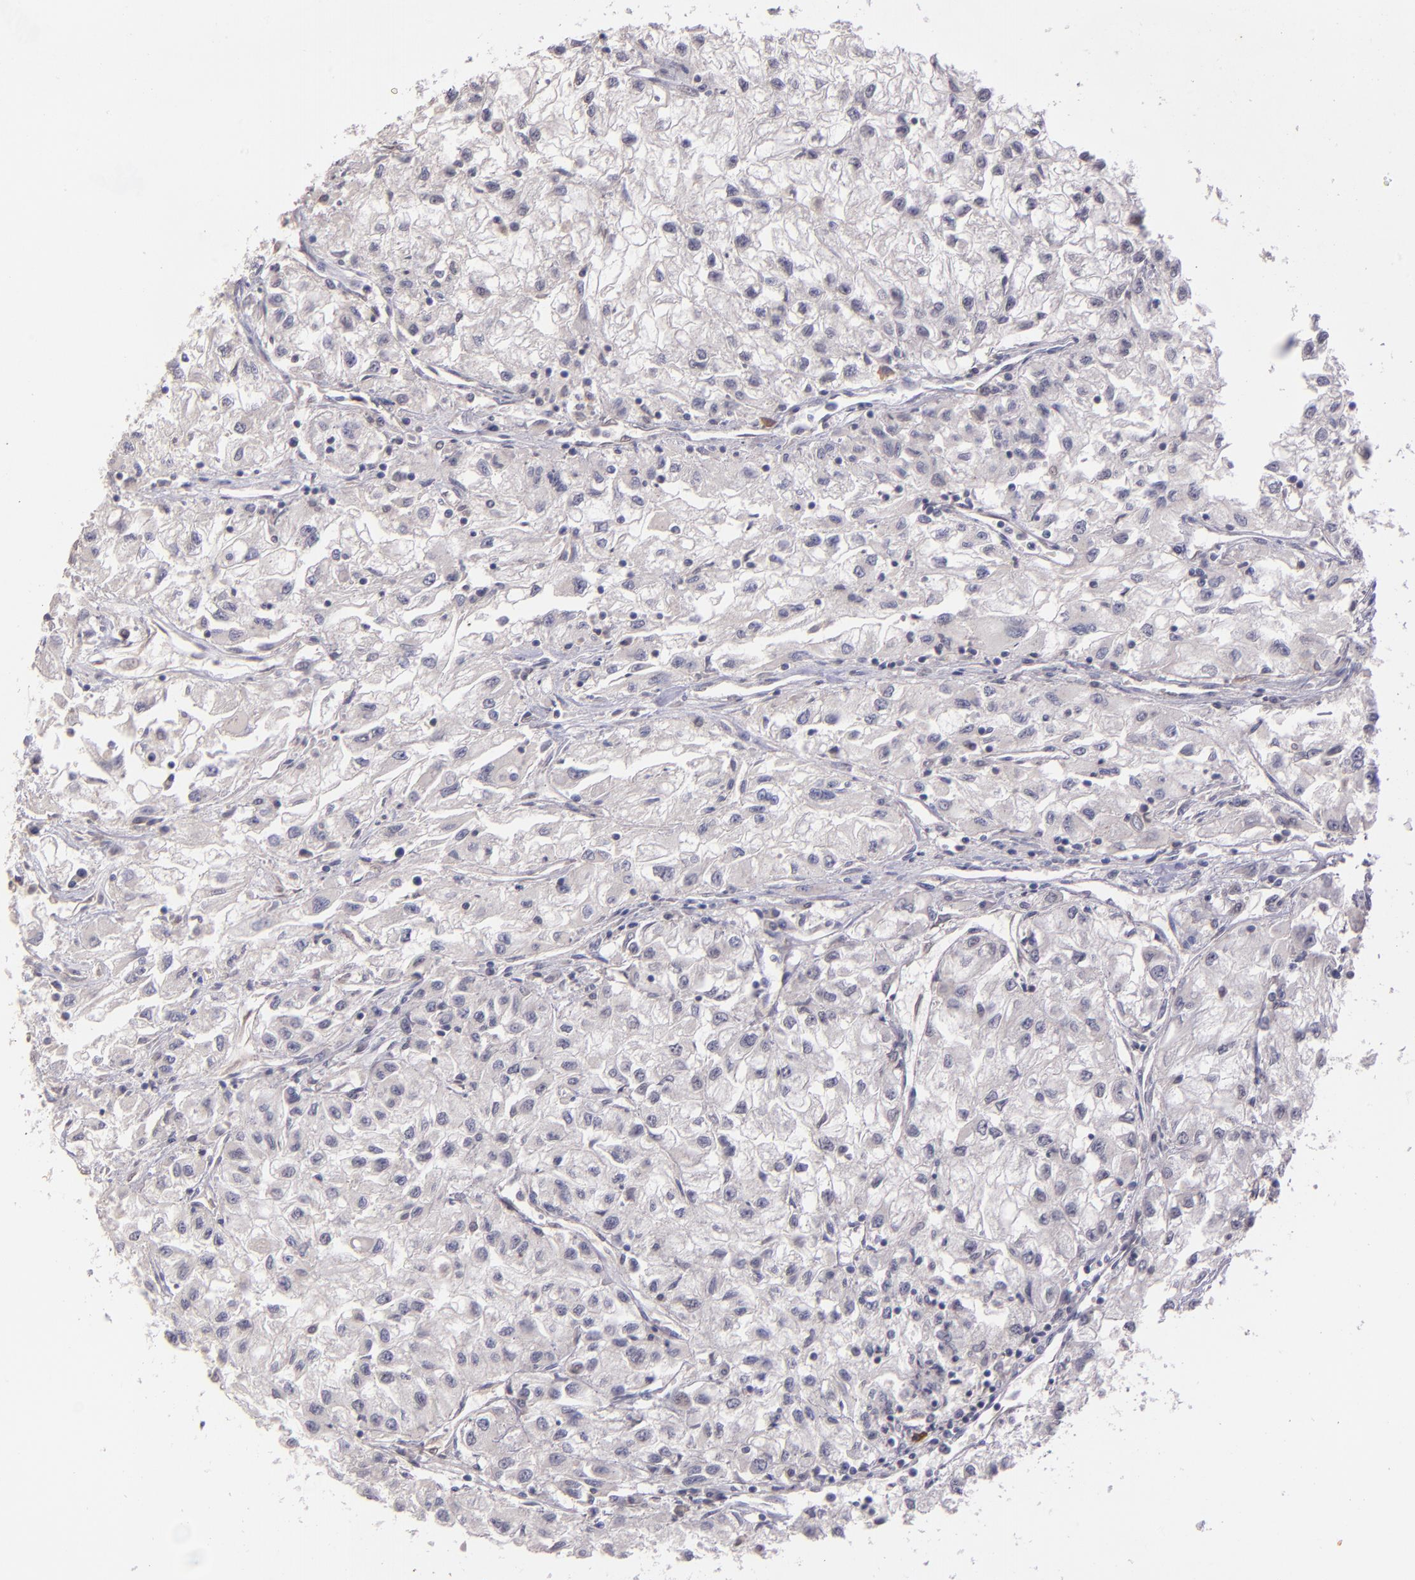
{"staining": {"intensity": "negative", "quantity": "none", "location": "none"}, "tissue": "renal cancer", "cell_type": "Tumor cells", "image_type": "cancer", "snomed": [{"axis": "morphology", "description": "Adenocarcinoma, NOS"}, {"axis": "topography", "description": "Kidney"}], "caption": "Renal cancer was stained to show a protein in brown. There is no significant staining in tumor cells.", "gene": "NUP62CL", "patient": {"sex": "male", "age": 59}}